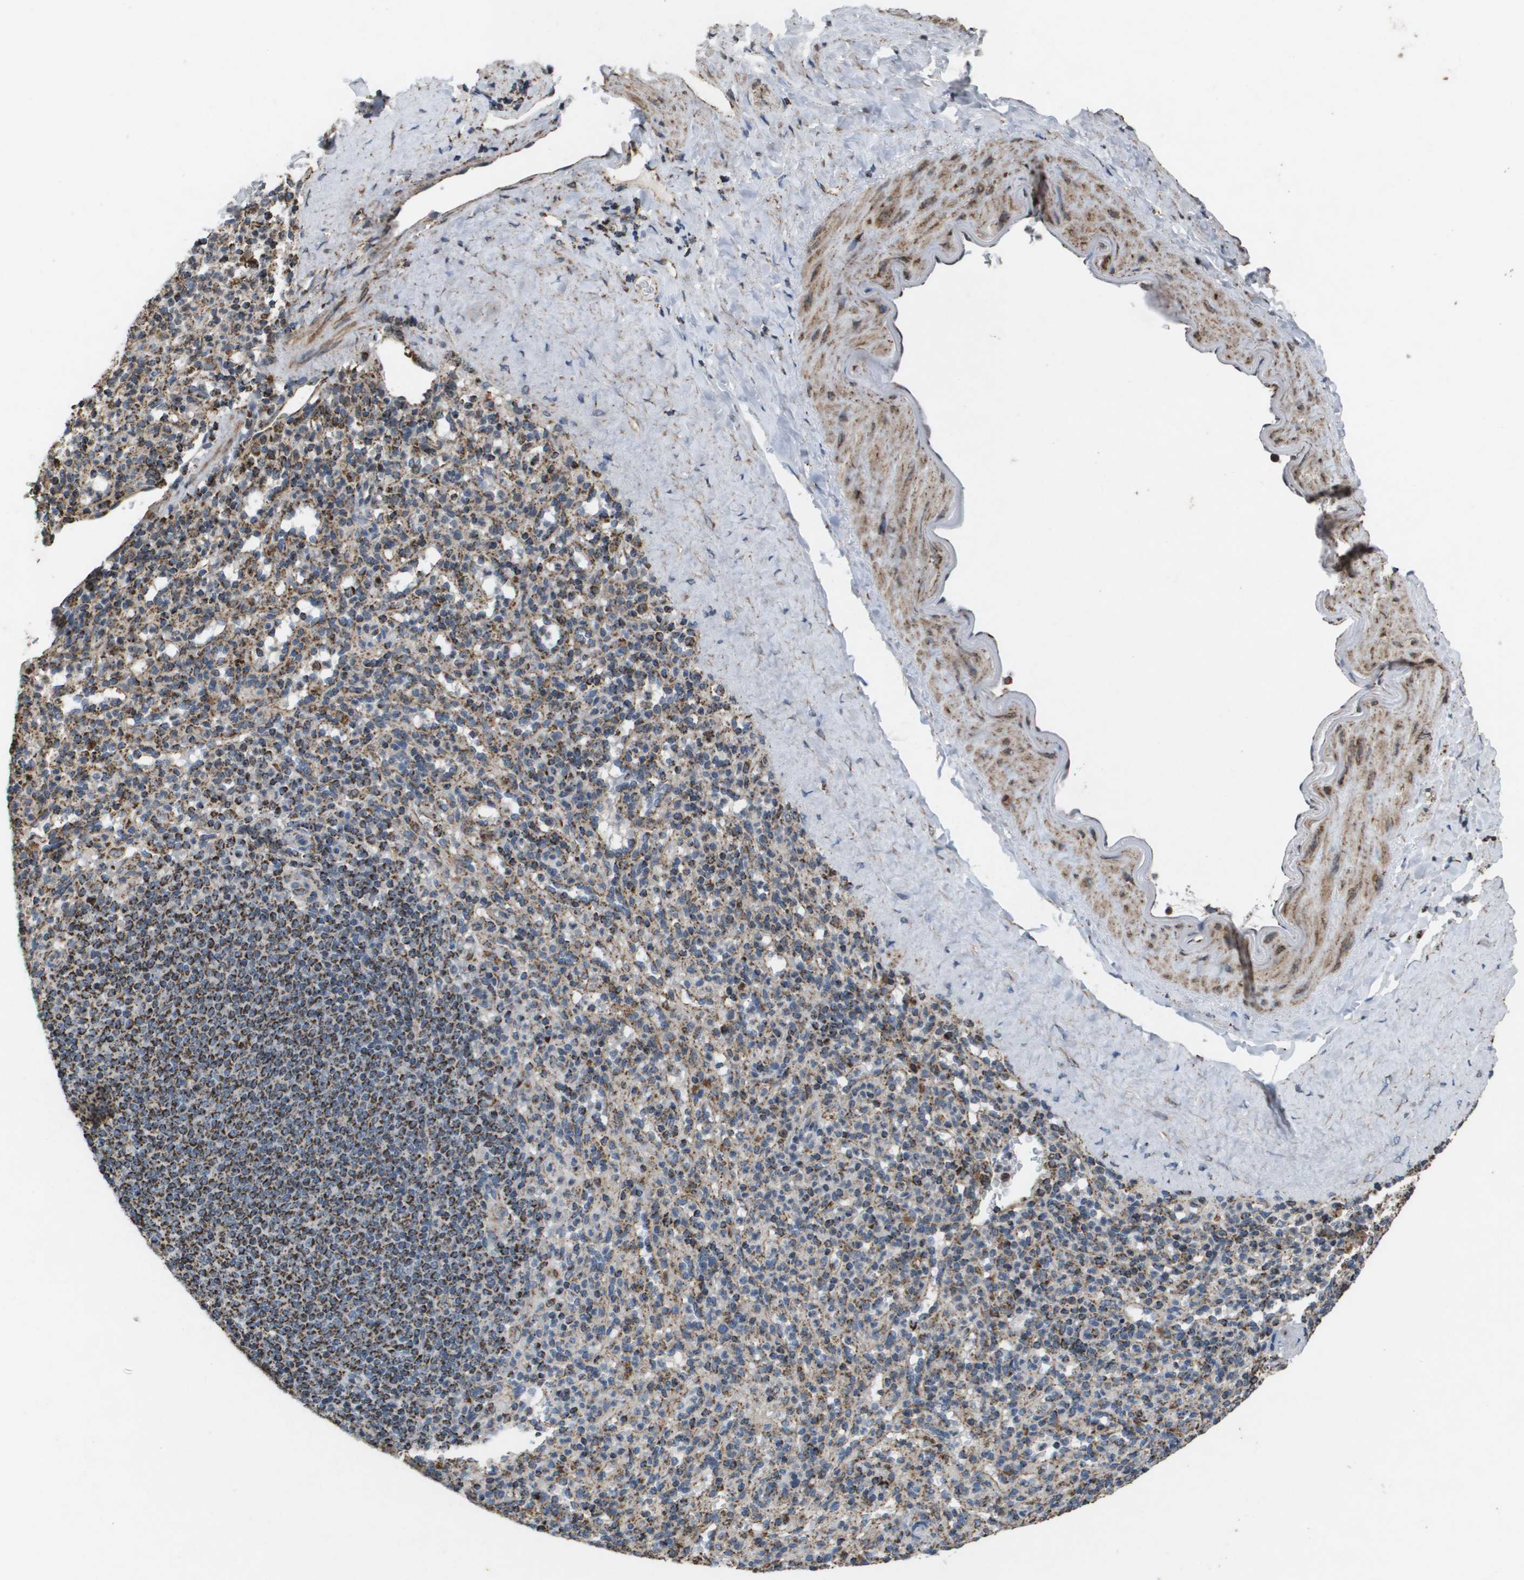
{"staining": {"intensity": "moderate", "quantity": ">75%", "location": "cytoplasmic/membranous"}, "tissue": "spleen", "cell_type": "Cells in red pulp", "image_type": "normal", "snomed": [{"axis": "morphology", "description": "Normal tissue, NOS"}, {"axis": "topography", "description": "Spleen"}], "caption": "Immunohistochemistry (IHC) staining of normal spleen, which displays medium levels of moderate cytoplasmic/membranous positivity in about >75% of cells in red pulp indicating moderate cytoplasmic/membranous protein positivity. The staining was performed using DAB (3,3'-diaminobenzidine) (brown) for protein detection and nuclei were counterstained in hematoxylin (blue).", "gene": "HSPE1", "patient": {"sex": "male", "age": 36}}